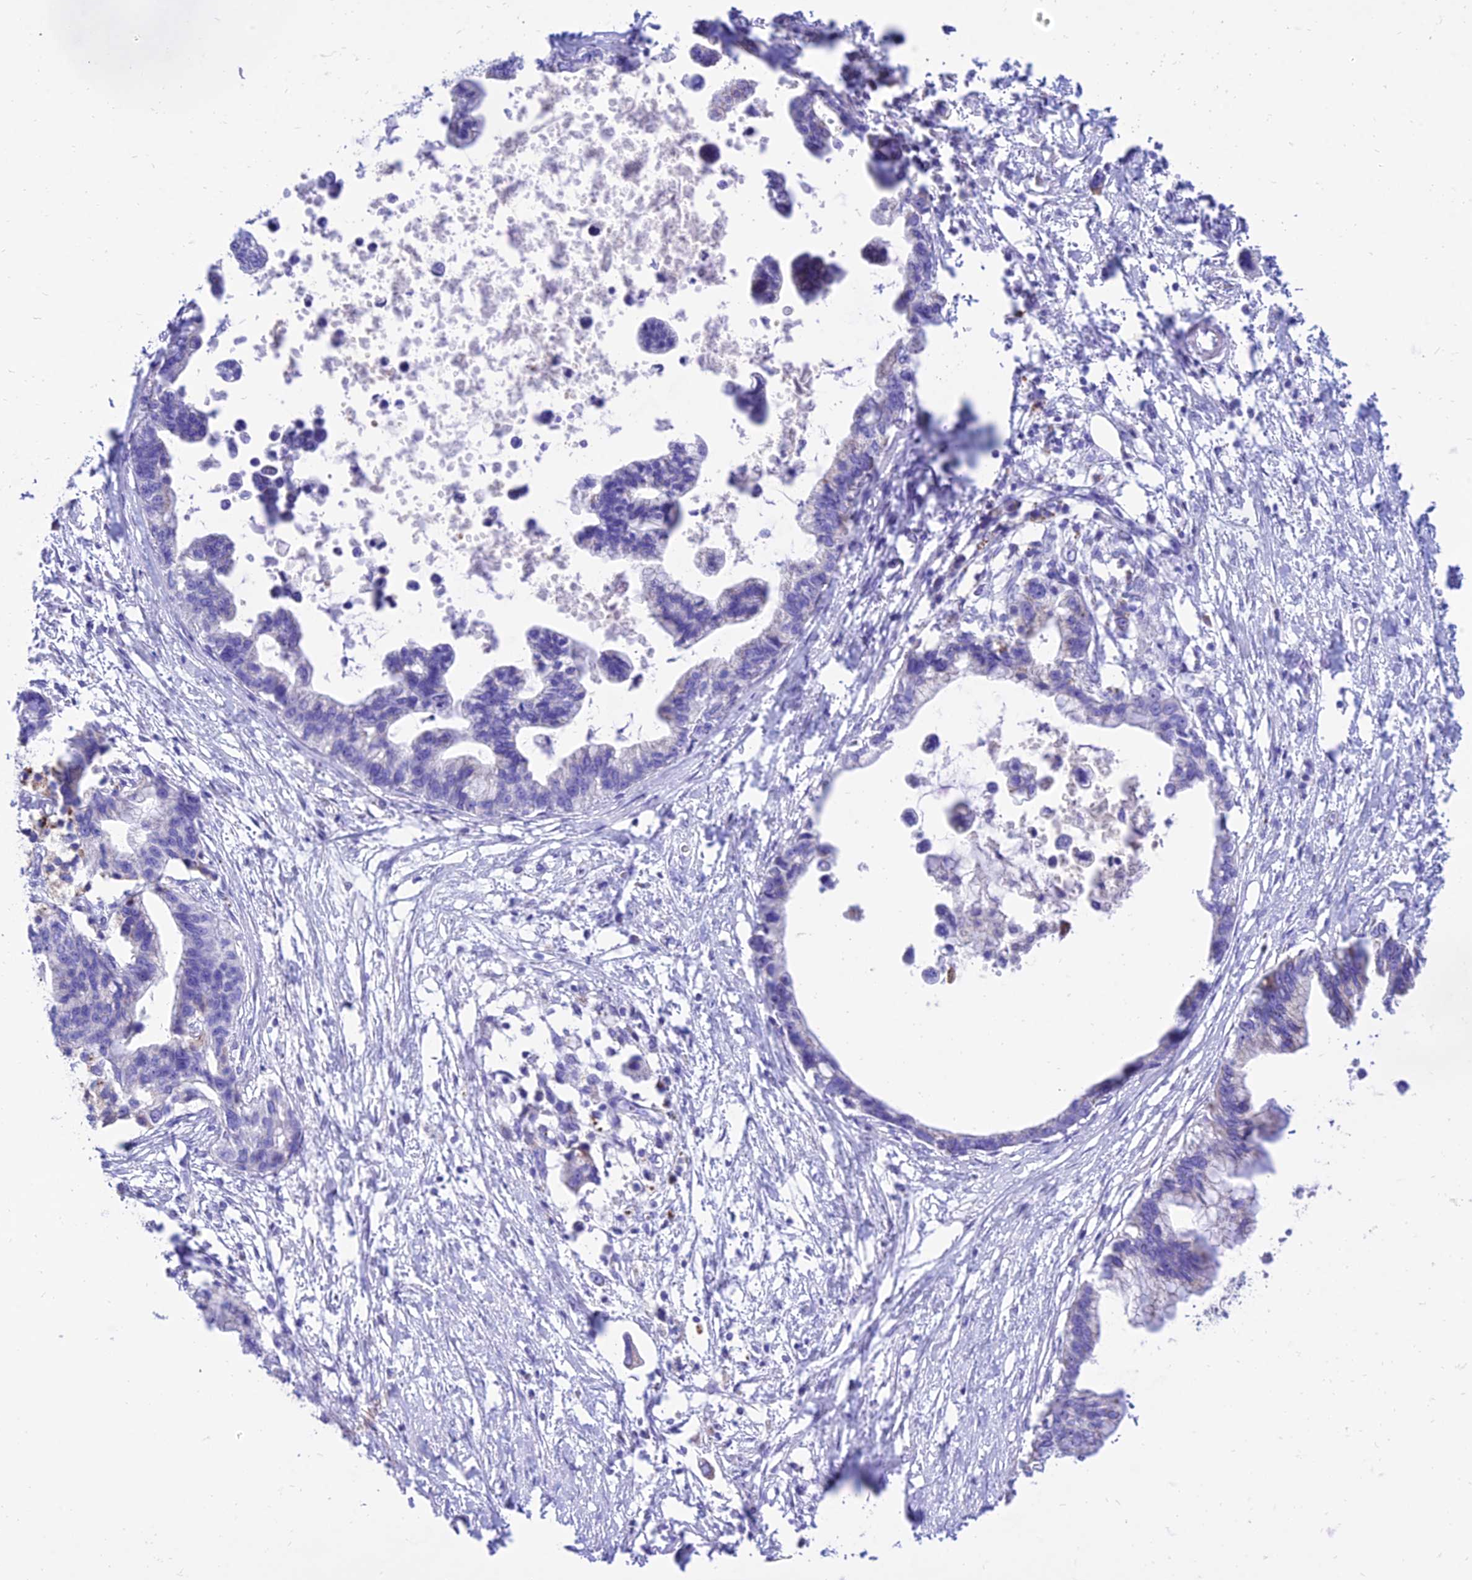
{"staining": {"intensity": "negative", "quantity": "none", "location": "none"}, "tissue": "pancreatic cancer", "cell_type": "Tumor cells", "image_type": "cancer", "snomed": [{"axis": "morphology", "description": "Adenocarcinoma, NOS"}, {"axis": "topography", "description": "Pancreas"}], "caption": "DAB (3,3'-diaminobenzidine) immunohistochemical staining of human pancreatic cancer shows no significant positivity in tumor cells.", "gene": "PKN3", "patient": {"sex": "female", "age": 83}}